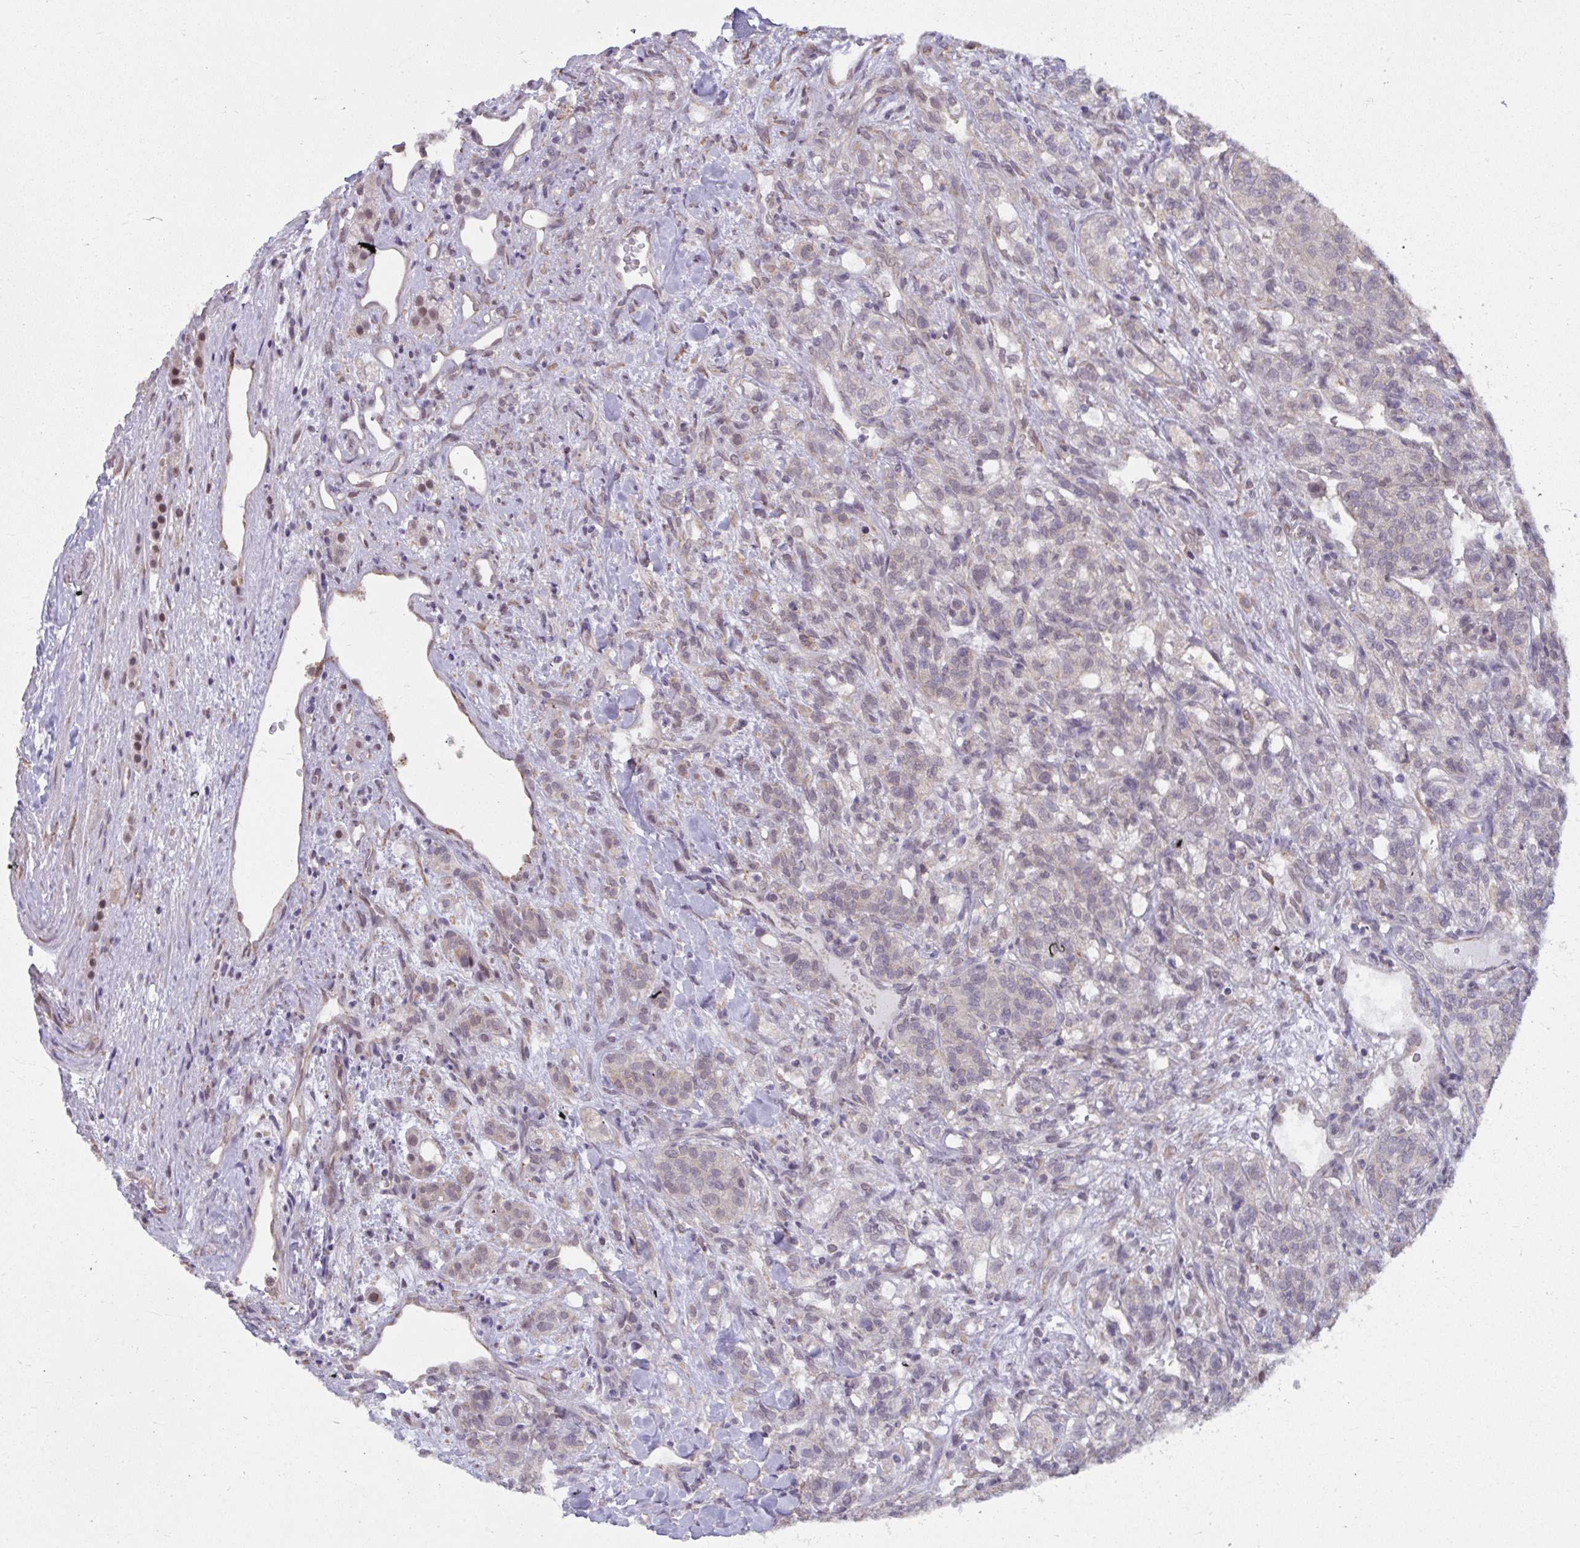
{"staining": {"intensity": "negative", "quantity": "none", "location": "none"}, "tissue": "renal cancer", "cell_type": "Tumor cells", "image_type": "cancer", "snomed": [{"axis": "morphology", "description": "Adenocarcinoma, NOS"}, {"axis": "topography", "description": "Kidney"}], "caption": "Tumor cells show no significant staining in renal adenocarcinoma.", "gene": "NMNAT1", "patient": {"sex": "female", "age": 63}}